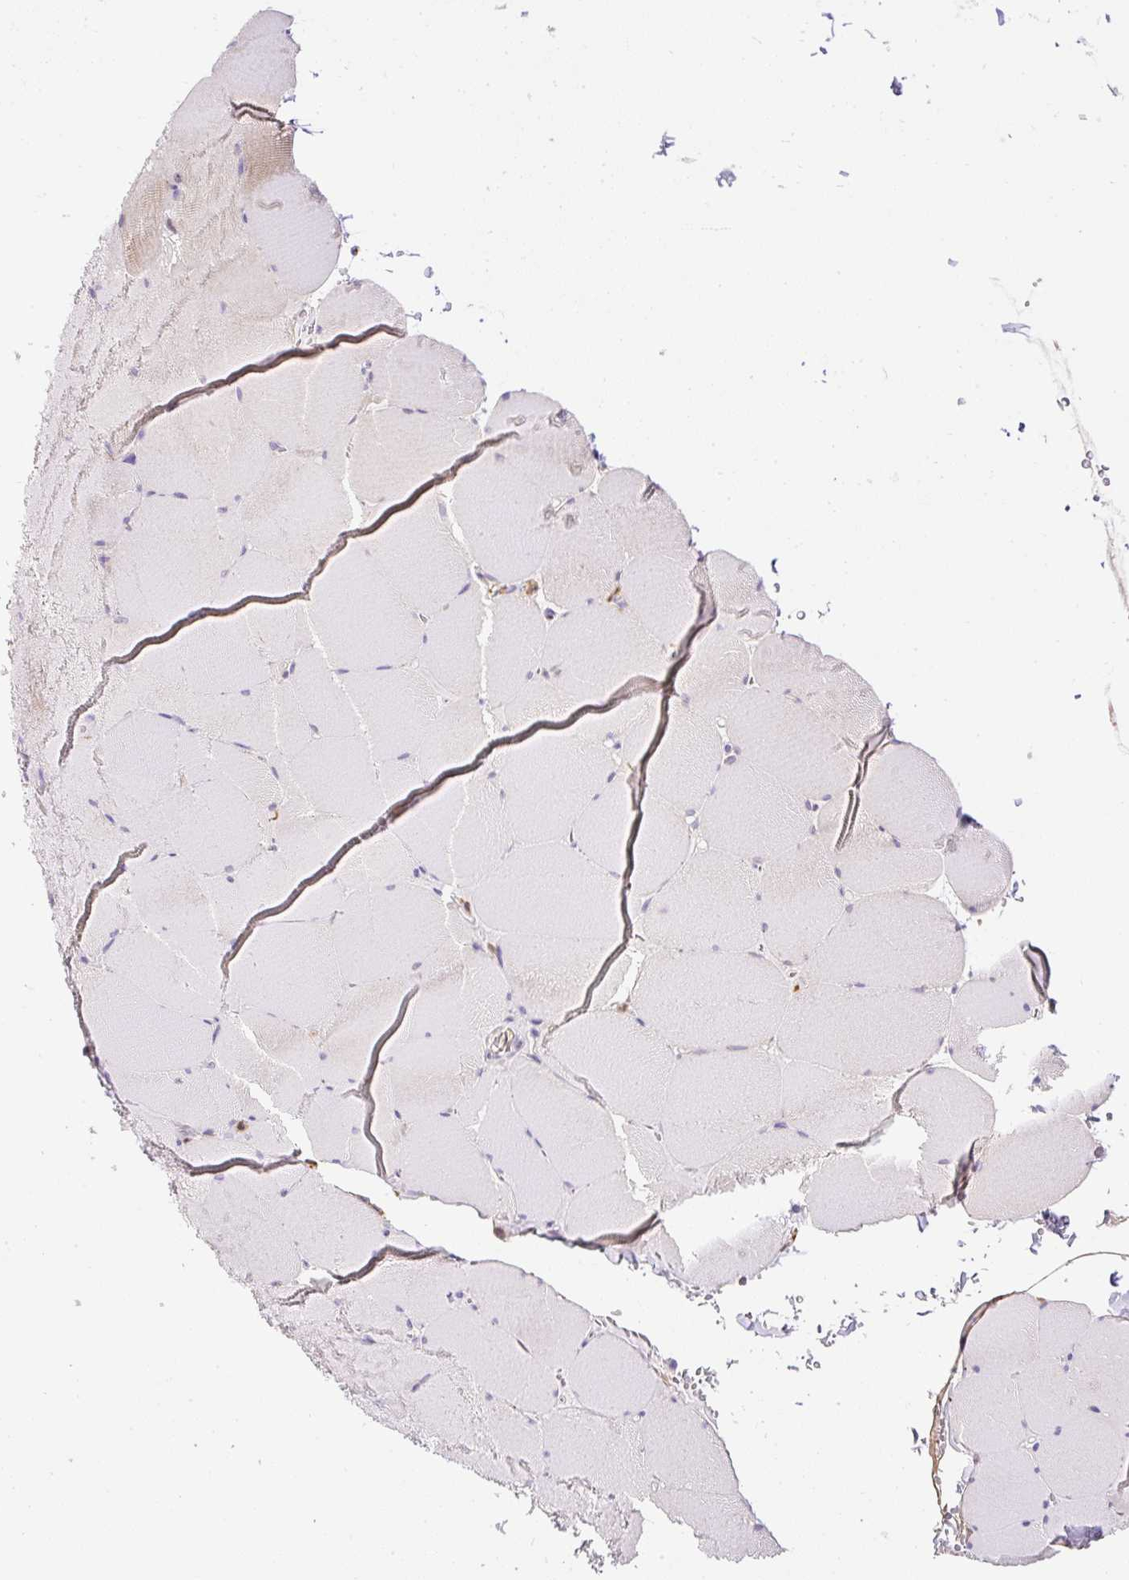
{"staining": {"intensity": "weak", "quantity": "25%-75%", "location": "cytoplasmic/membranous"}, "tissue": "skeletal muscle", "cell_type": "Myocytes", "image_type": "normal", "snomed": [{"axis": "morphology", "description": "Normal tissue, NOS"}, {"axis": "topography", "description": "Skeletal muscle"}, {"axis": "topography", "description": "Head-Neck"}], "caption": "Benign skeletal muscle was stained to show a protein in brown. There is low levels of weak cytoplasmic/membranous positivity in about 25%-75% of myocytes. The staining was performed using DAB, with brown indicating positive protein expression. Nuclei are stained blue with hematoxylin.", "gene": "CFAP47", "patient": {"sex": "male", "age": 66}}